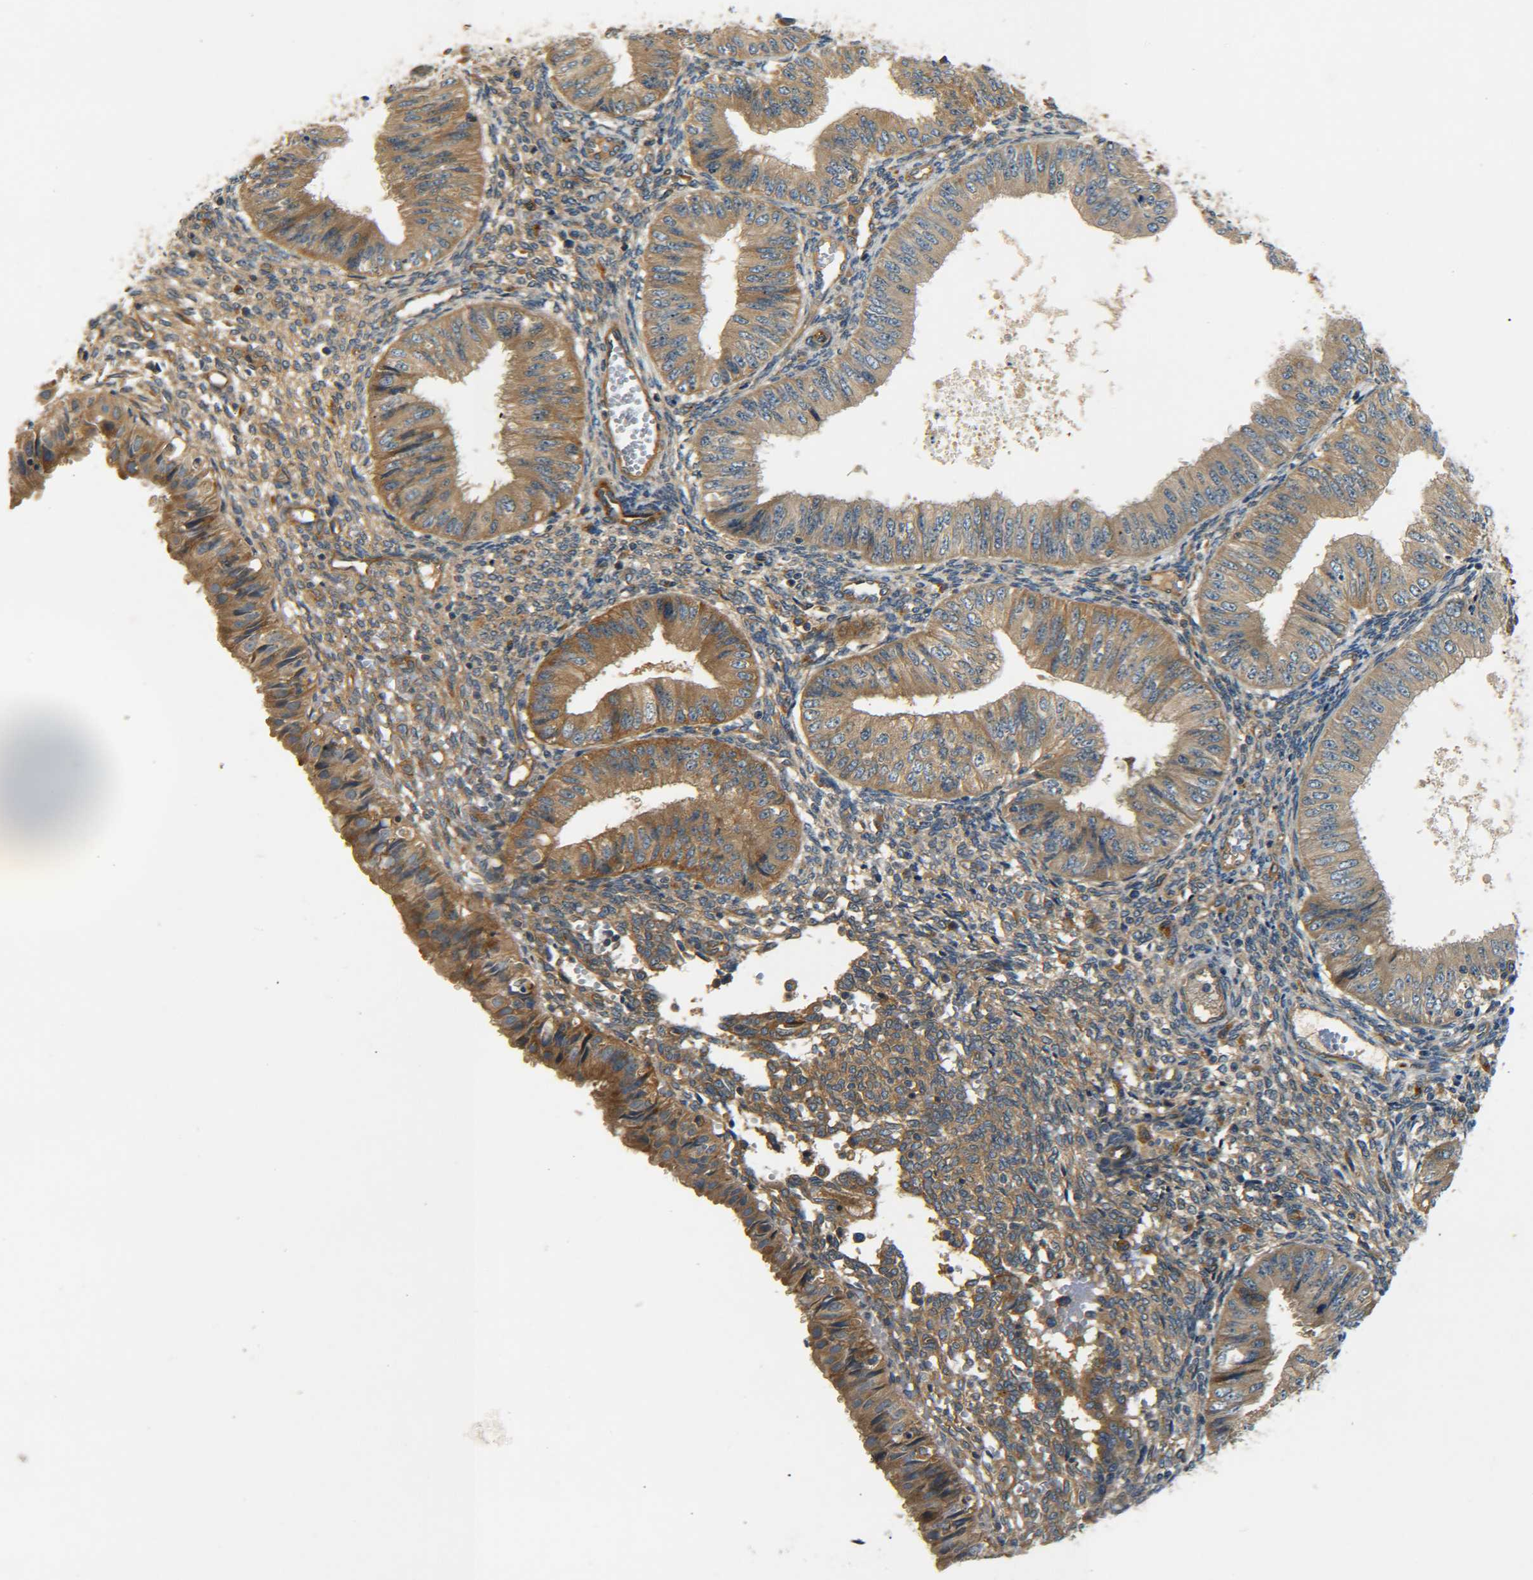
{"staining": {"intensity": "moderate", "quantity": ">75%", "location": "cytoplasmic/membranous"}, "tissue": "endometrial cancer", "cell_type": "Tumor cells", "image_type": "cancer", "snomed": [{"axis": "morphology", "description": "Normal tissue, NOS"}, {"axis": "morphology", "description": "Adenocarcinoma, NOS"}, {"axis": "topography", "description": "Endometrium"}], "caption": "A micrograph of human endometrial cancer (adenocarcinoma) stained for a protein exhibits moderate cytoplasmic/membranous brown staining in tumor cells. Using DAB (3,3'-diaminobenzidine) (brown) and hematoxylin (blue) stains, captured at high magnification using brightfield microscopy.", "gene": "LRCH3", "patient": {"sex": "female", "age": 53}}